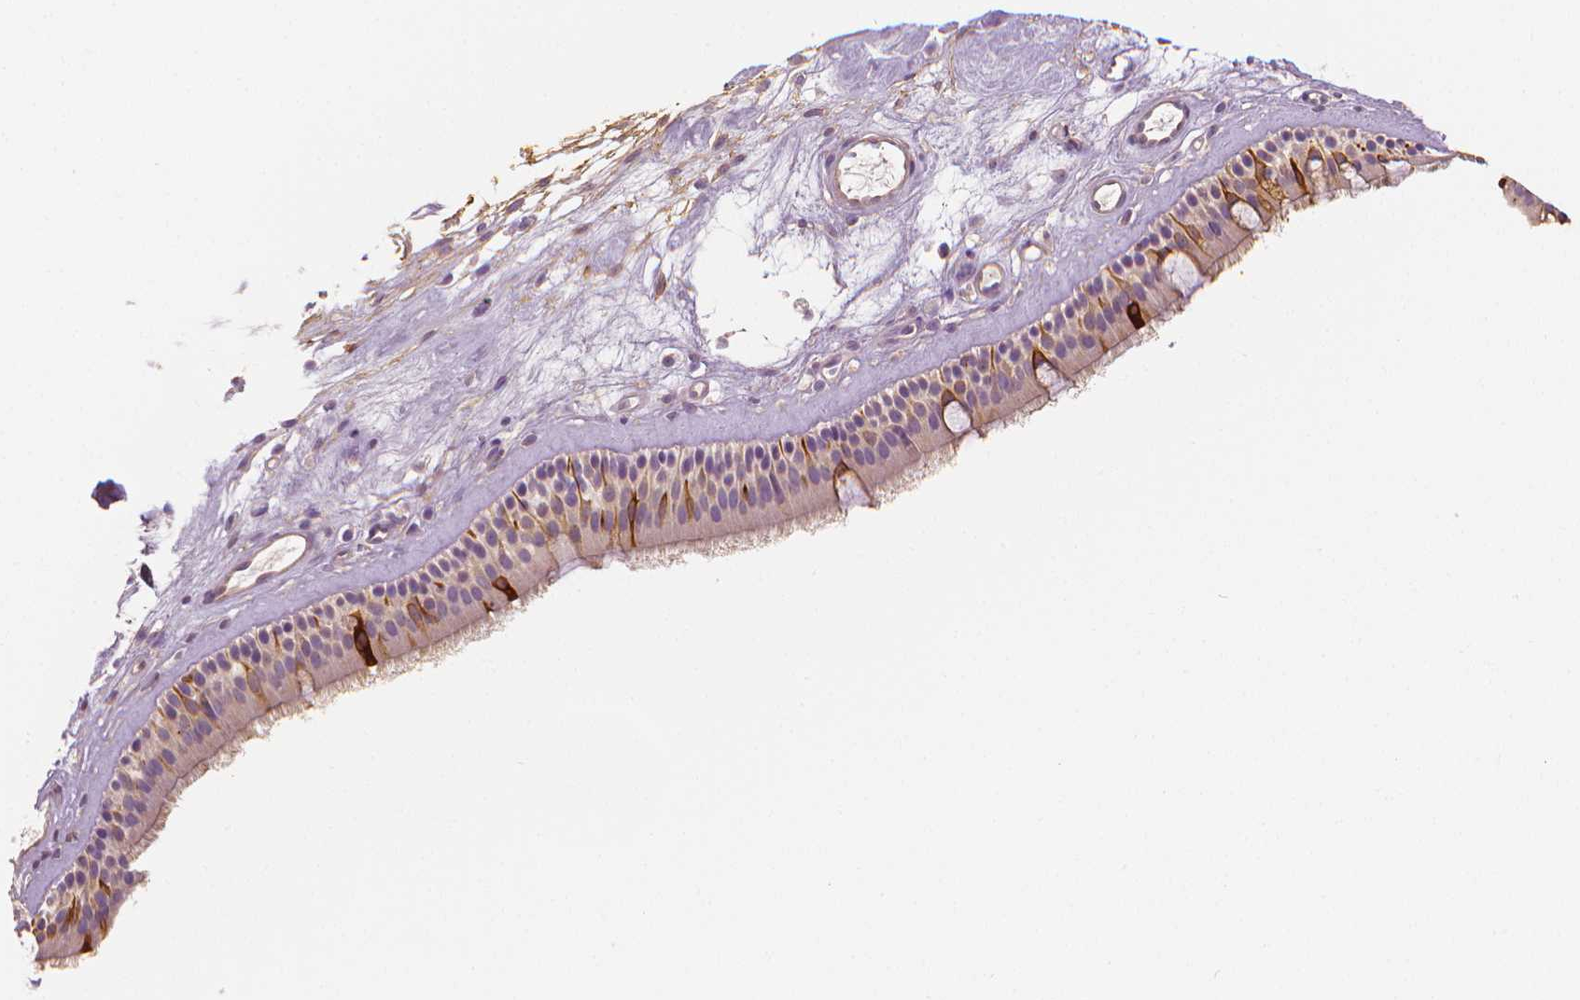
{"staining": {"intensity": "strong", "quantity": "<25%", "location": "cytoplasmic/membranous"}, "tissue": "nasopharynx", "cell_type": "Respiratory epithelial cells", "image_type": "normal", "snomed": [{"axis": "morphology", "description": "Normal tissue, NOS"}, {"axis": "topography", "description": "Nasopharynx"}], "caption": "IHC of unremarkable nasopharynx exhibits medium levels of strong cytoplasmic/membranous staining in about <25% of respiratory epithelial cells.", "gene": "MKI67", "patient": {"sex": "male", "age": 68}}